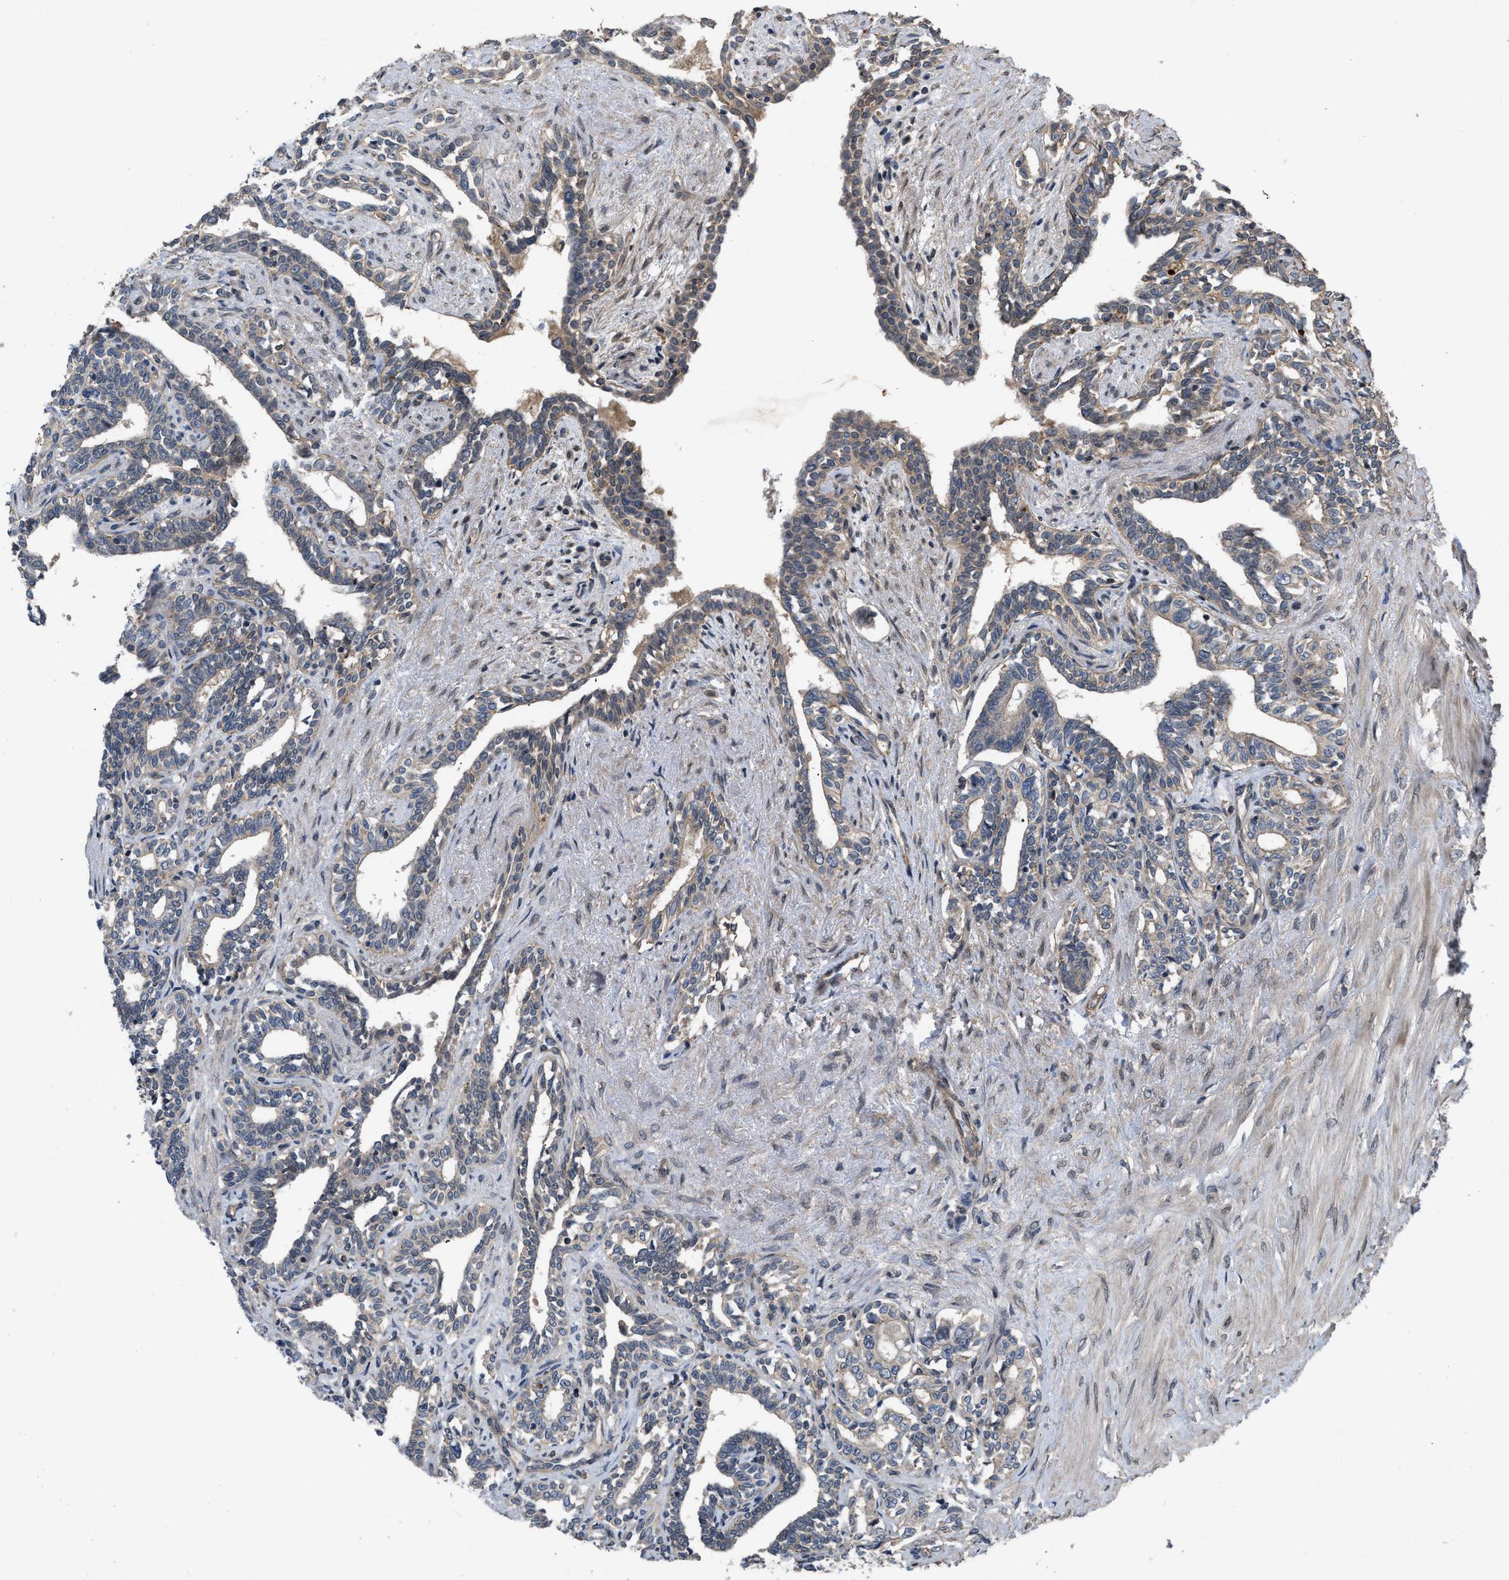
{"staining": {"intensity": "moderate", "quantity": "25%-75%", "location": "cytoplasmic/membranous"}, "tissue": "seminal vesicle", "cell_type": "Glandular cells", "image_type": "normal", "snomed": [{"axis": "morphology", "description": "Normal tissue, NOS"}, {"axis": "morphology", "description": "Adenocarcinoma, High grade"}, {"axis": "topography", "description": "Prostate"}, {"axis": "topography", "description": "Seminal veicle"}], "caption": "Seminal vesicle stained with a brown dye exhibits moderate cytoplasmic/membranous positive staining in approximately 25%-75% of glandular cells.", "gene": "UTRN", "patient": {"sex": "male", "age": 55}}